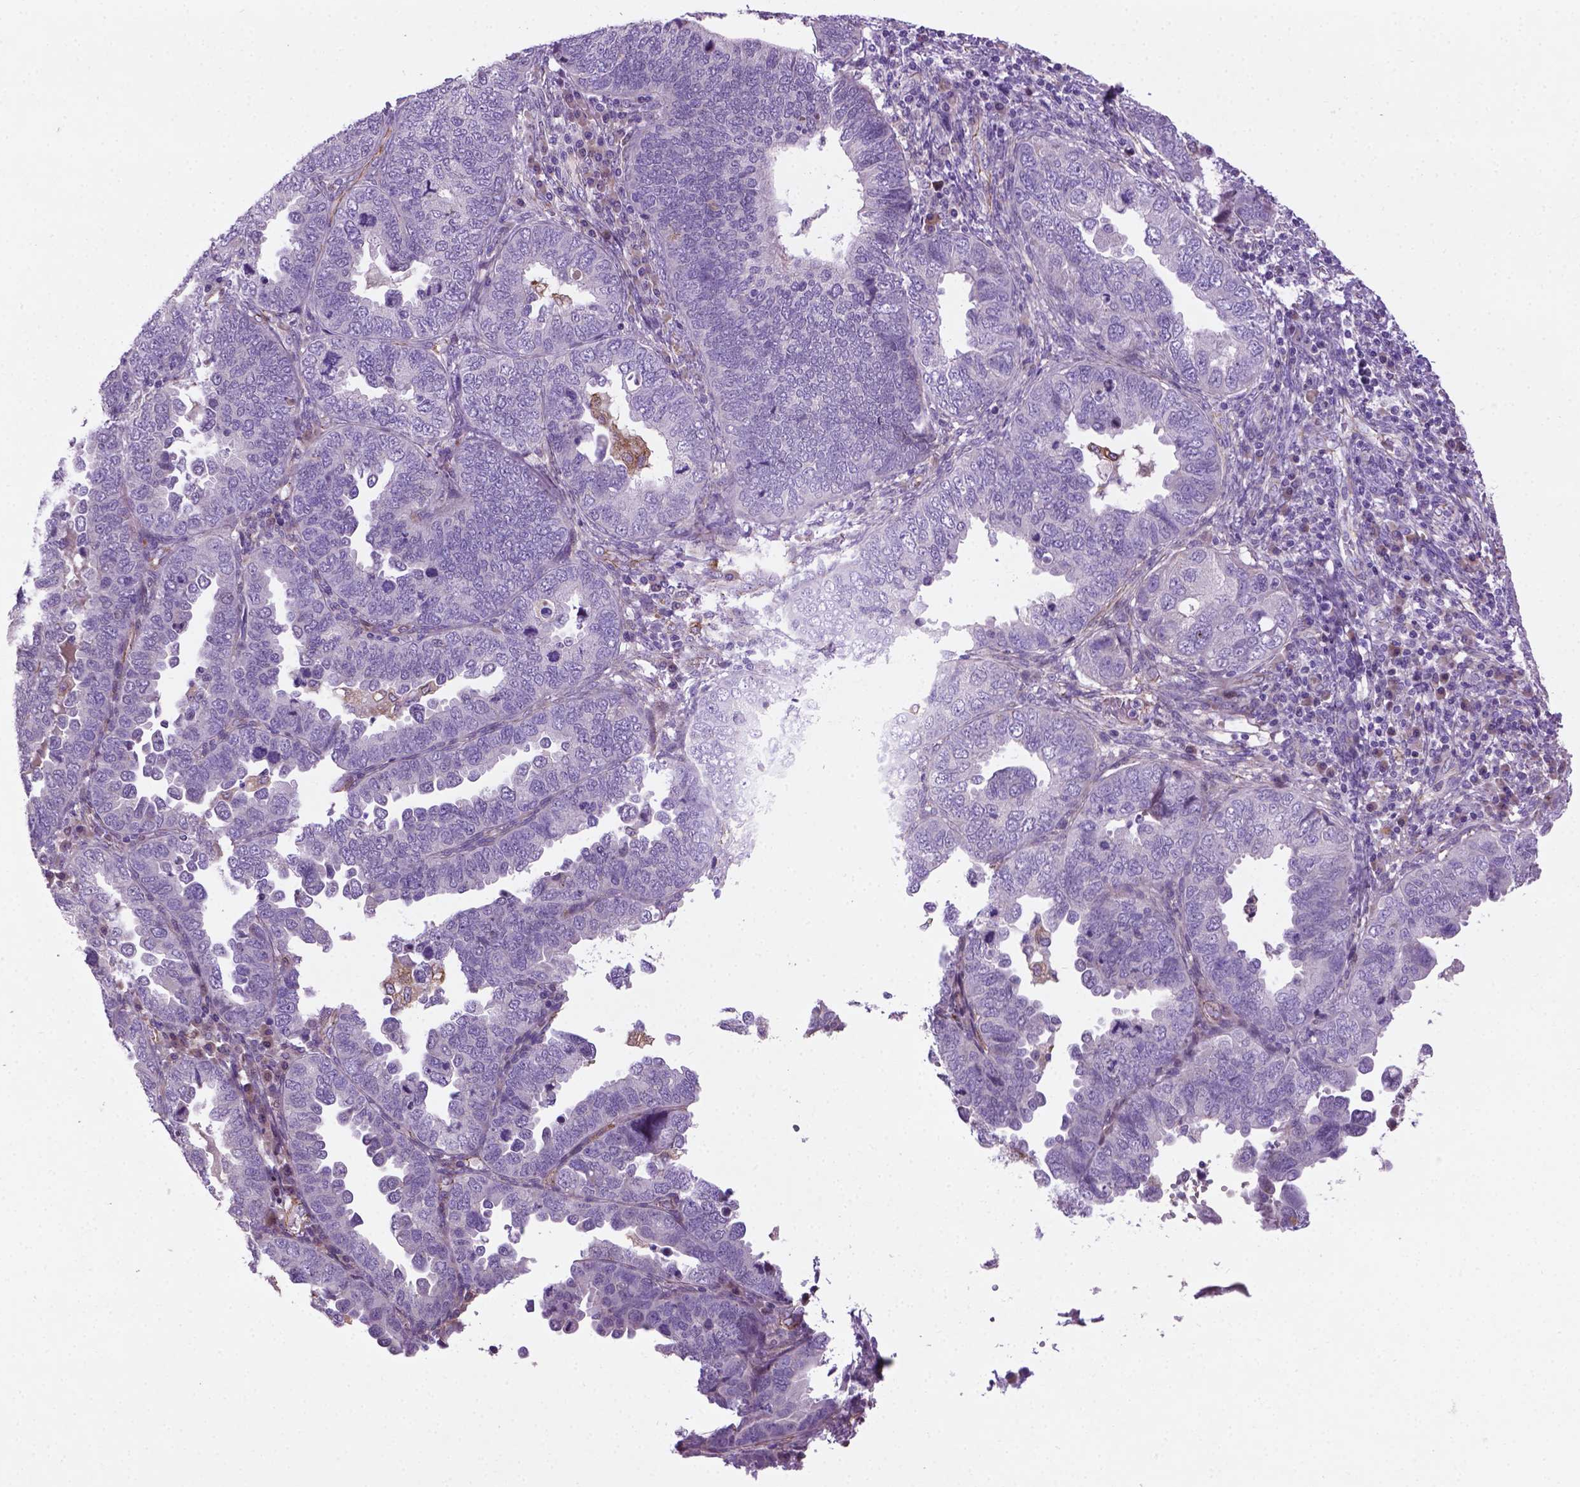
{"staining": {"intensity": "negative", "quantity": "none", "location": "none"}, "tissue": "endometrial cancer", "cell_type": "Tumor cells", "image_type": "cancer", "snomed": [{"axis": "morphology", "description": "Adenocarcinoma, NOS"}, {"axis": "topography", "description": "Endometrium"}], "caption": "Photomicrograph shows no significant protein positivity in tumor cells of adenocarcinoma (endometrial).", "gene": "CCER2", "patient": {"sex": "female", "age": 79}}